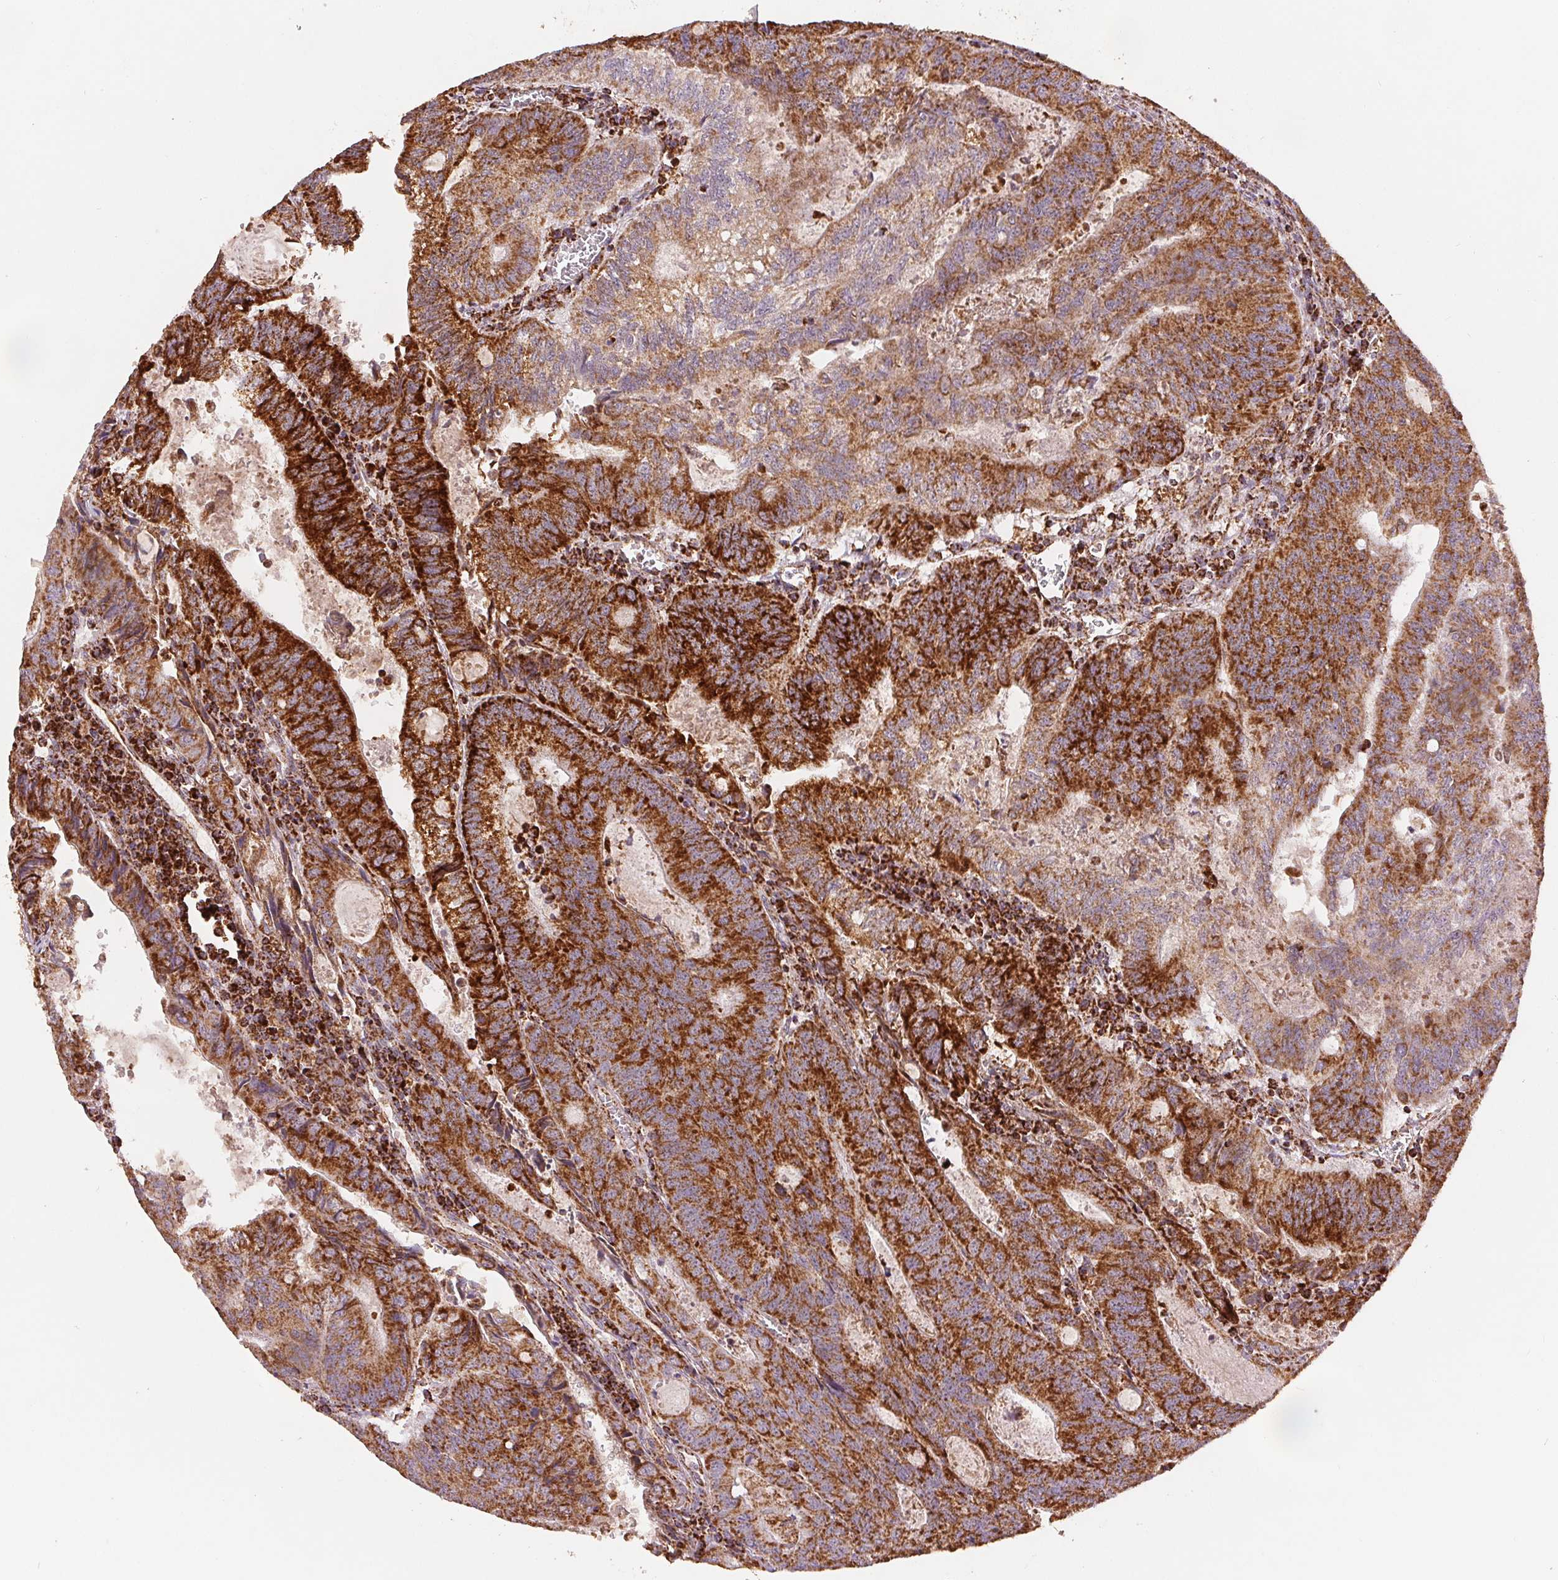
{"staining": {"intensity": "strong", "quantity": ">75%", "location": "cytoplasmic/membranous"}, "tissue": "colorectal cancer", "cell_type": "Tumor cells", "image_type": "cancer", "snomed": [{"axis": "morphology", "description": "Adenocarcinoma, NOS"}, {"axis": "topography", "description": "Colon"}], "caption": "Protein staining displays strong cytoplasmic/membranous staining in about >75% of tumor cells in colorectal cancer. (Stains: DAB in brown, nuclei in blue, Microscopy: brightfield microscopy at high magnification).", "gene": "SDHB", "patient": {"sex": "male", "age": 67}}